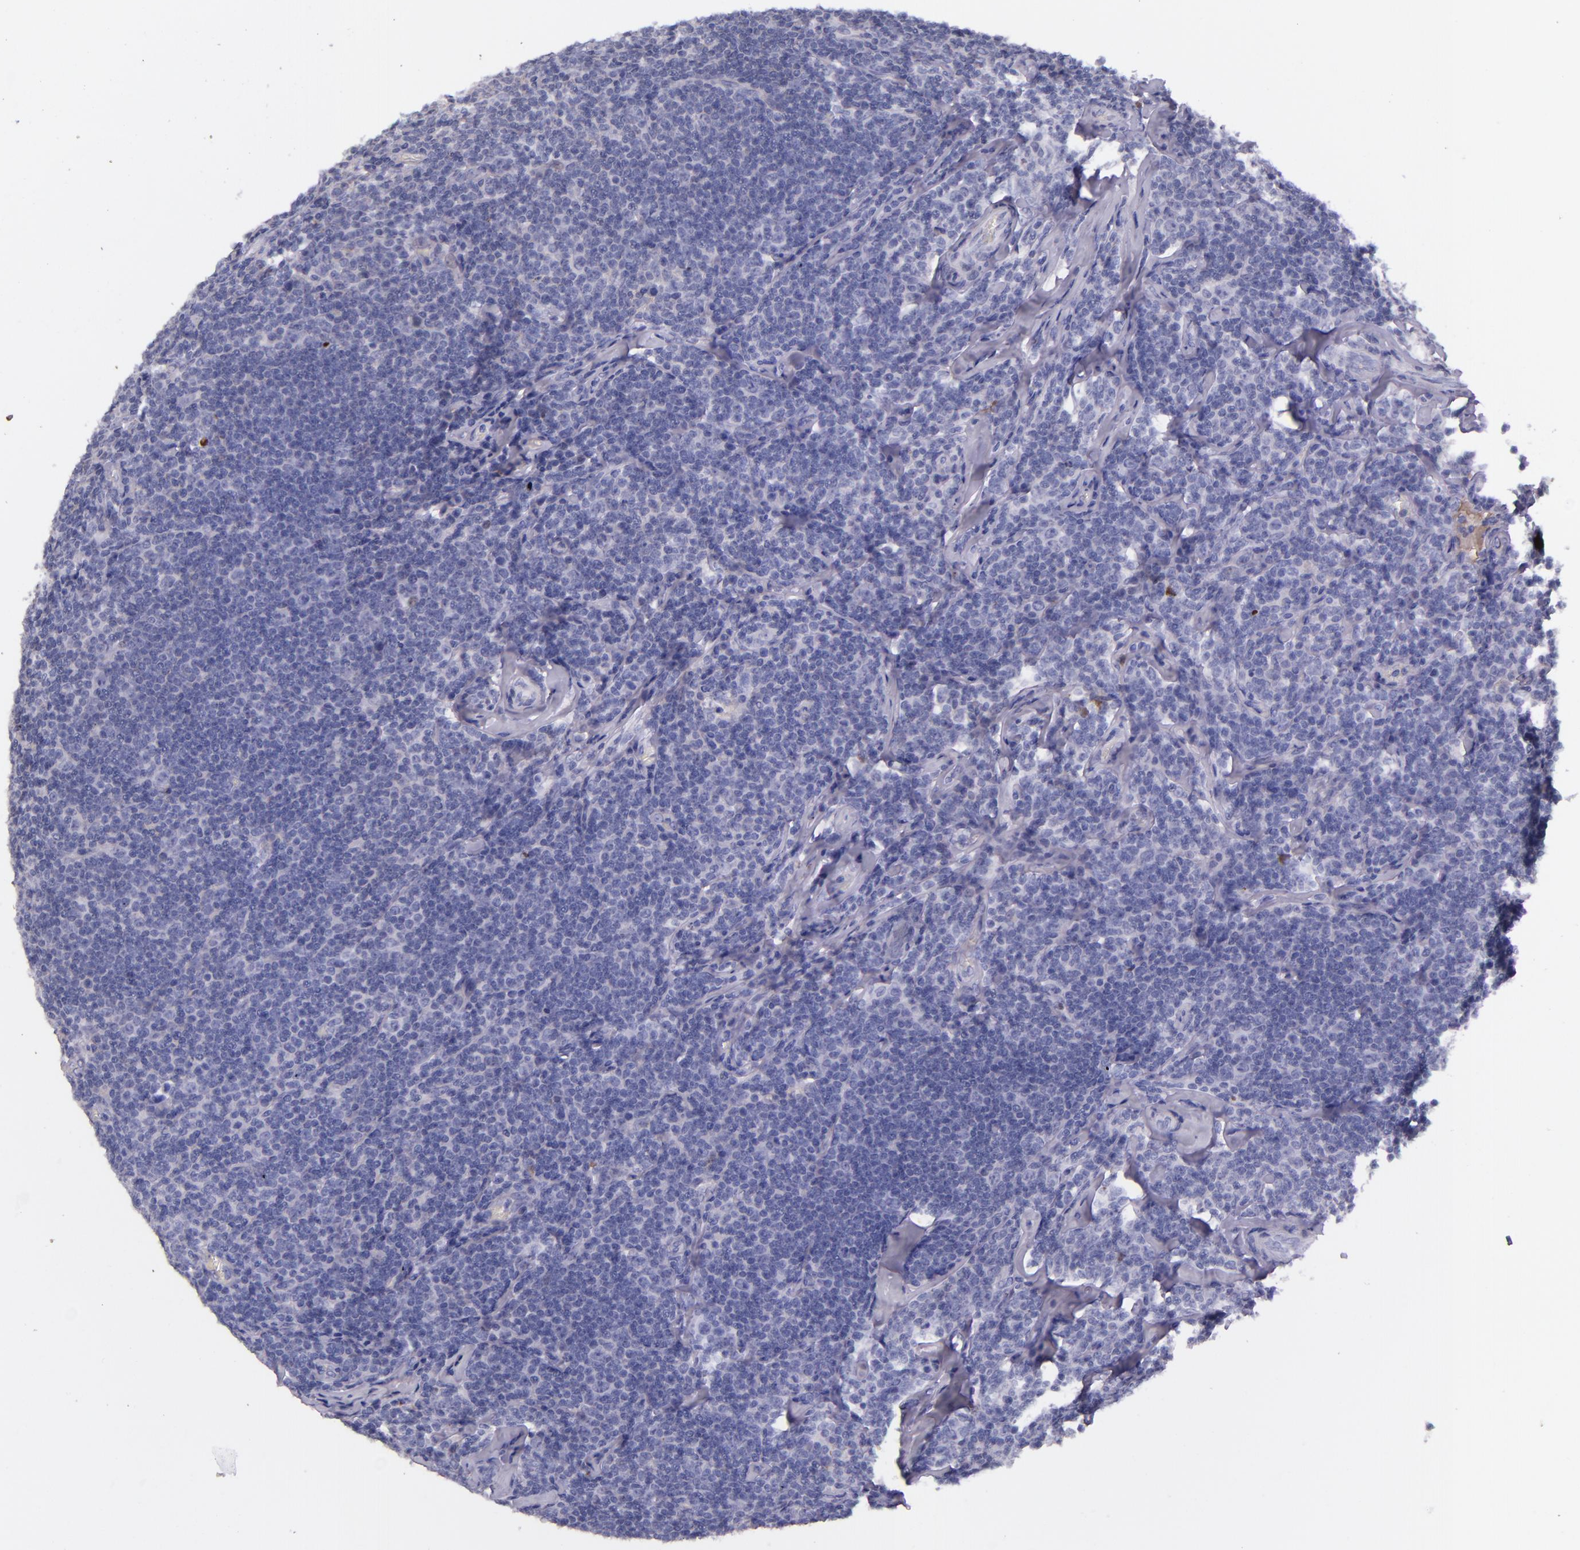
{"staining": {"intensity": "negative", "quantity": "none", "location": "none"}, "tissue": "lymphoma", "cell_type": "Tumor cells", "image_type": "cancer", "snomed": [{"axis": "morphology", "description": "Malignant lymphoma, non-Hodgkin's type, Low grade"}, {"axis": "topography", "description": "Lymph node"}], "caption": "DAB immunohistochemical staining of lymphoma reveals no significant staining in tumor cells.", "gene": "KNG1", "patient": {"sex": "male", "age": 74}}